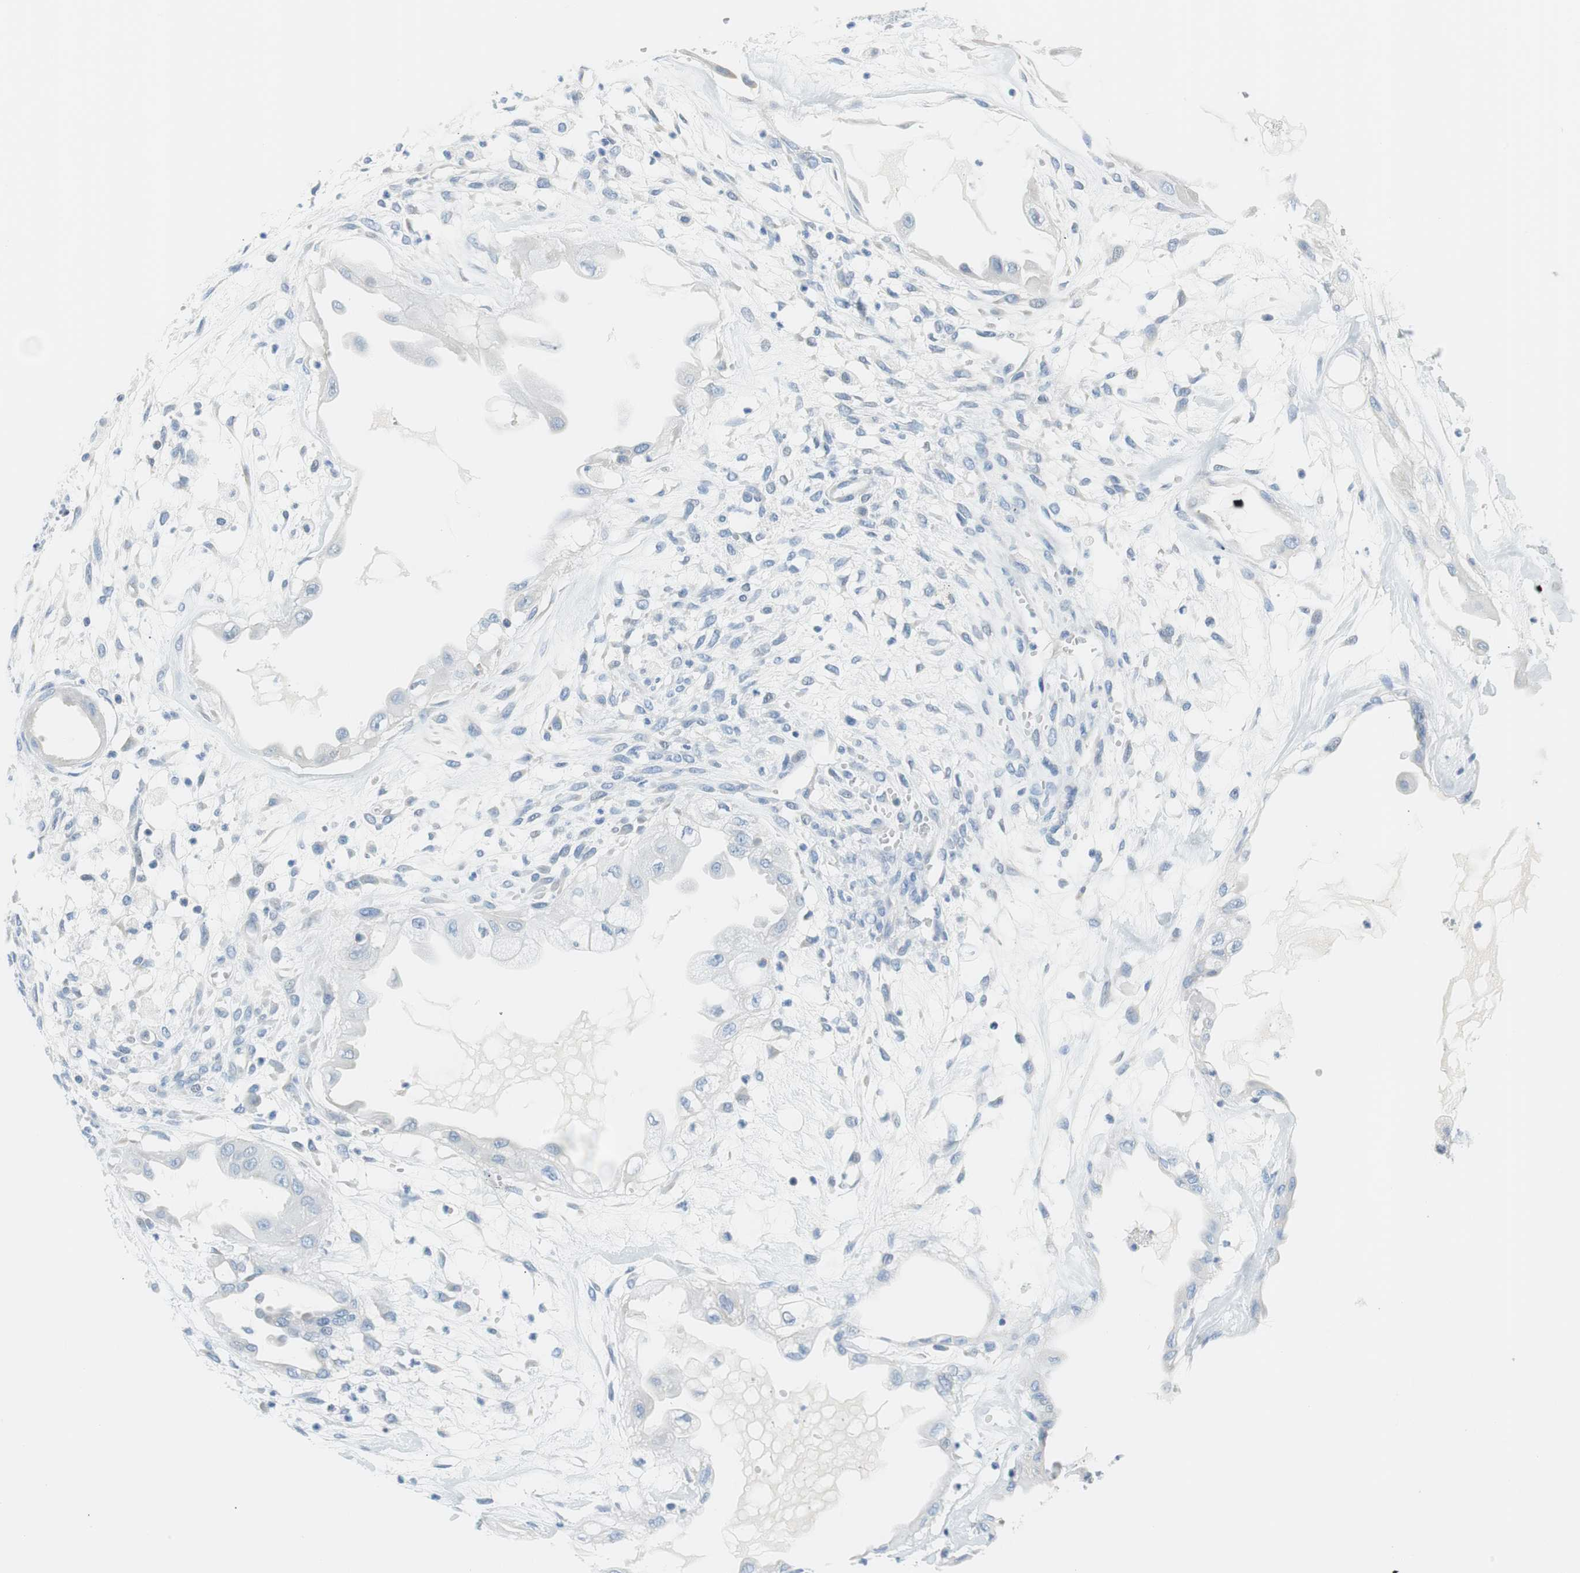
{"staining": {"intensity": "negative", "quantity": "none", "location": "none"}, "tissue": "ovarian cancer", "cell_type": "Tumor cells", "image_type": "cancer", "snomed": [{"axis": "morphology", "description": "Carcinoma, NOS"}, {"axis": "morphology", "description": "Carcinoma, endometroid"}, {"axis": "topography", "description": "Ovary"}], "caption": "Immunohistochemistry micrograph of neoplastic tissue: human endometroid carcinoma (ovarian) stained with DAB exhibits no significant protein expression in tumor cells.", "gene": "MYH1", "patient": {"sex": "female", "age": 50}}